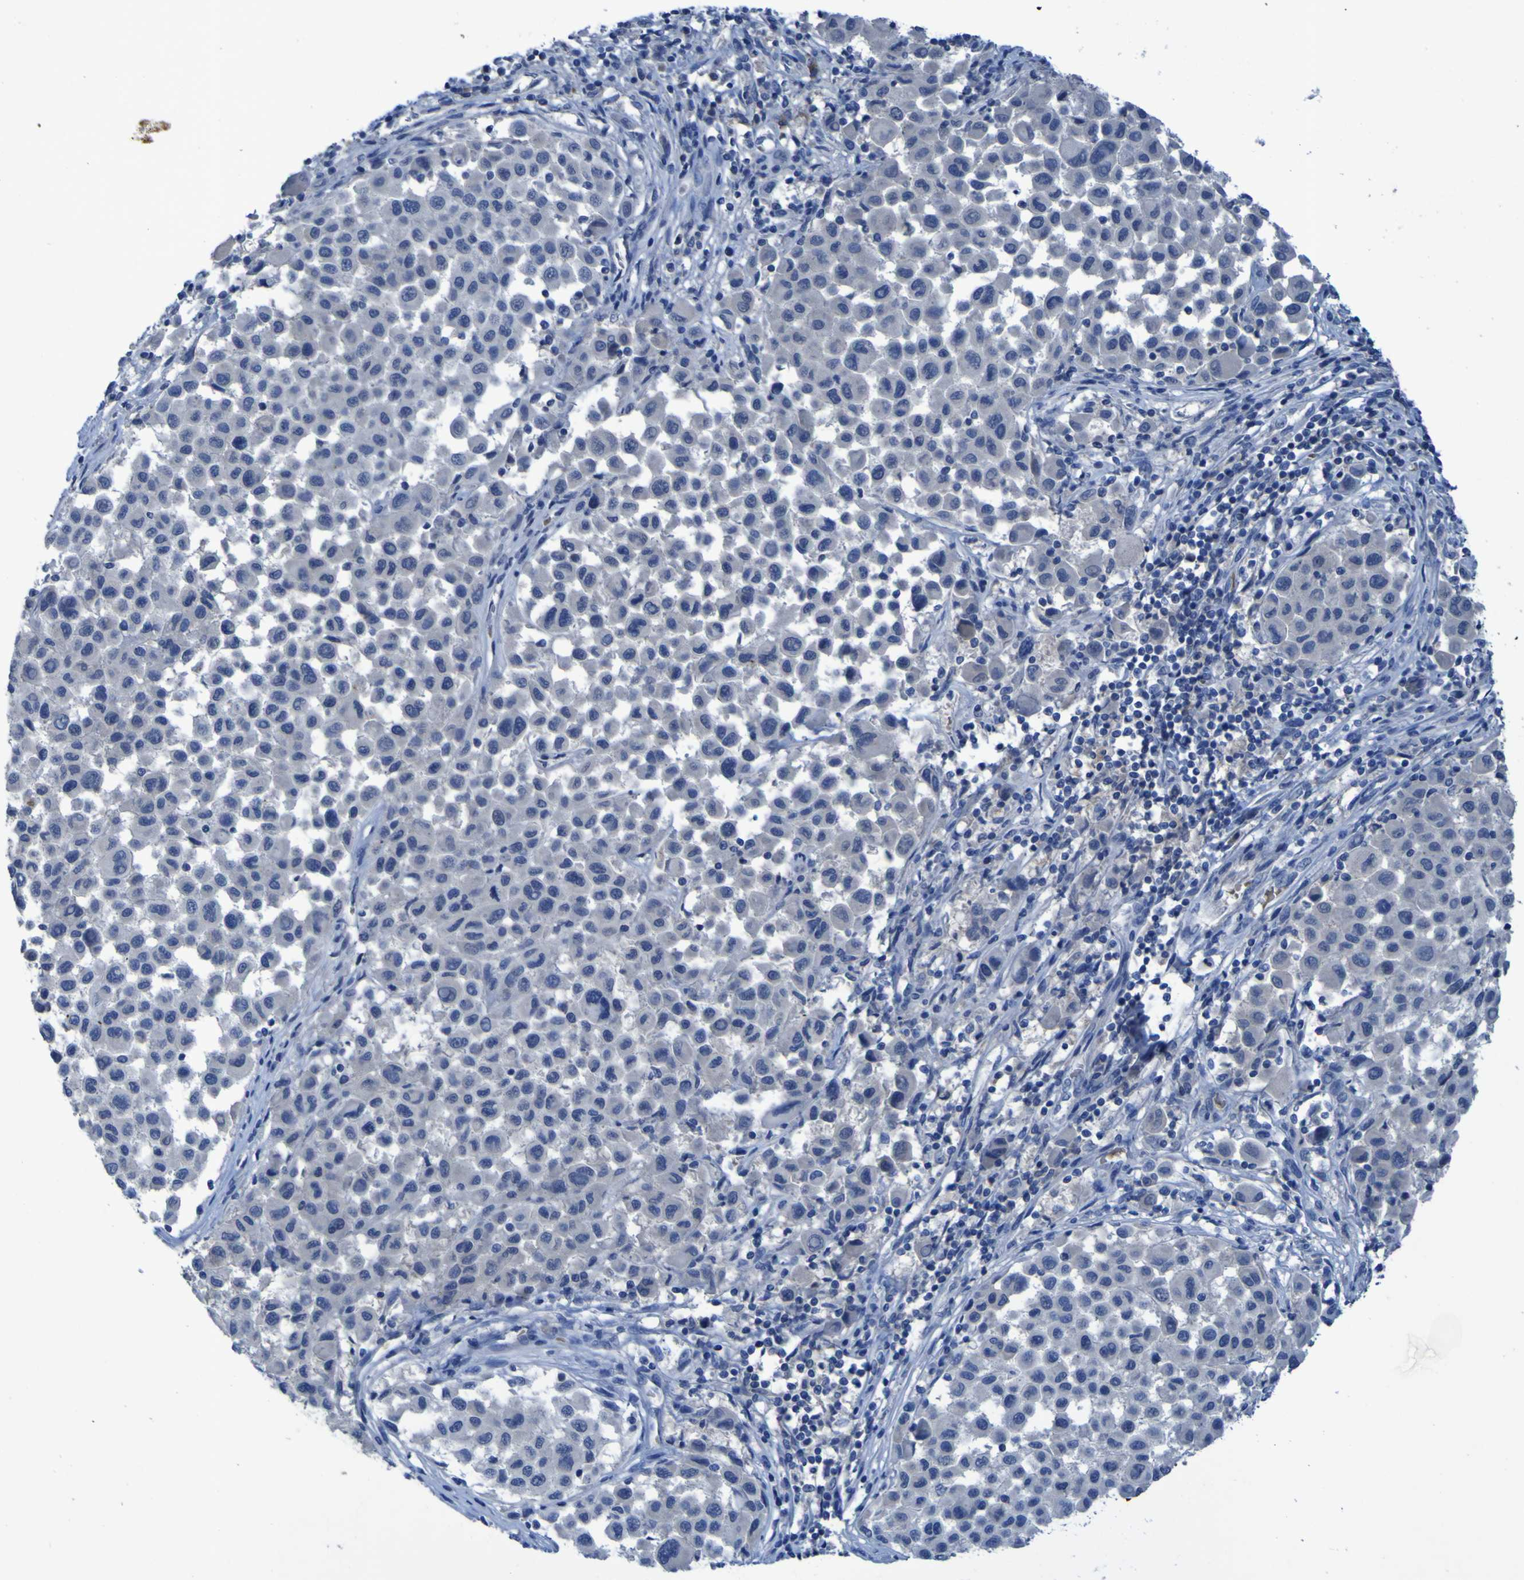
{"staining": {"intensity": "negative", "quantity": "none", "location": "none"}, "tissue": "melanoma", "cell_type": "Tumor cells", "image_type": "cancer", "snomed": [{"axis": "morphology", "description": "Malignant melanoma, Metastatic site"}, {"axis": "topography", "description": "Lymph node"}], "caption": "This is a histopathology image of immunohistochemistry staining of malignant melanoma (metastatic site), which shows no staining in tumor cells. Brightfield microscopy of IHC stained with DAB (brown) and hematoxylin (blue), captured at high magnification.", "gene": "SGK2", "patient": {"sex": "male", "age": 61}}